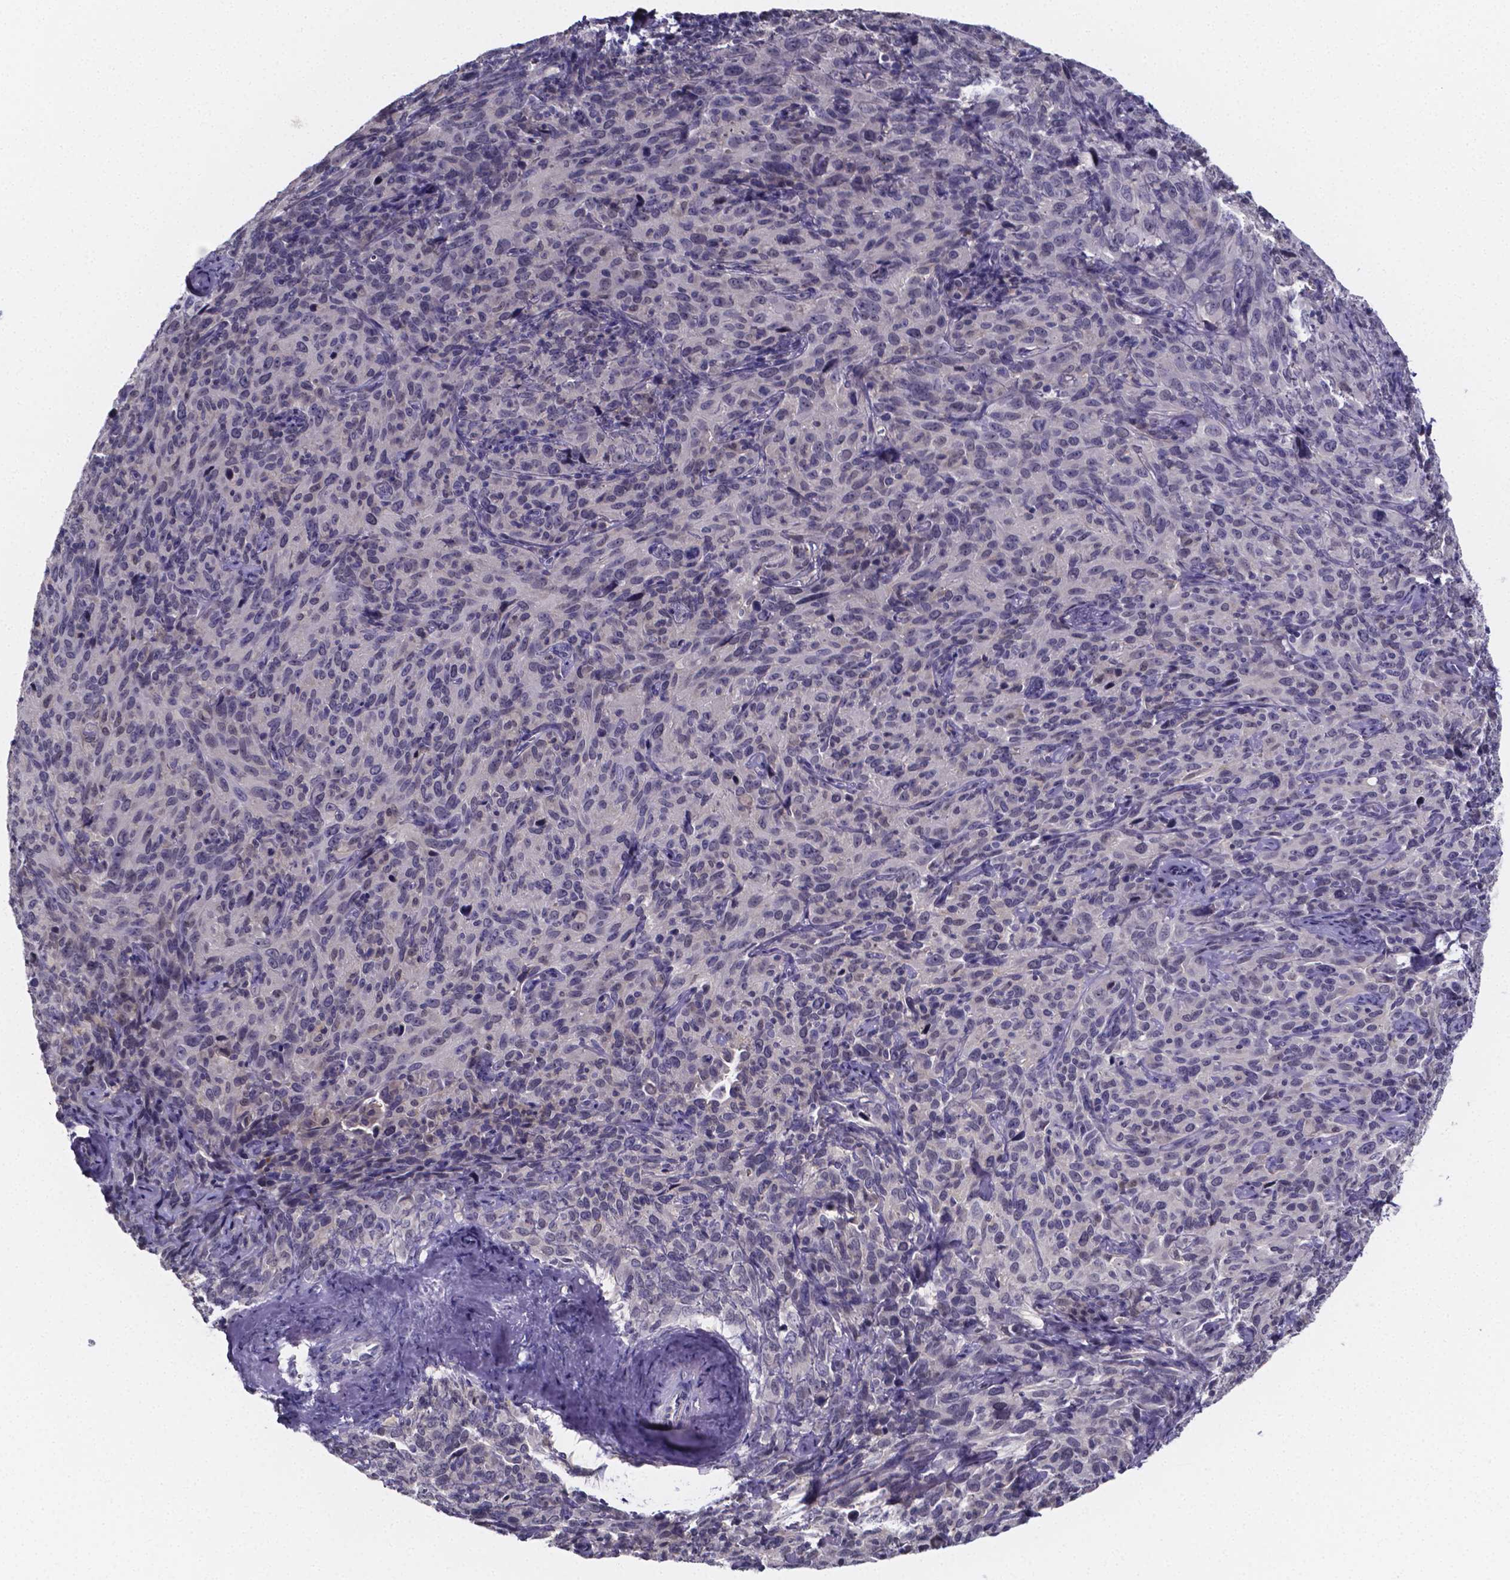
{"staining": {"intensity": "negative", "quantity": "none", "location": "none"}, "tissue": "cervical cancer", "cell_type": "Tumor cells", "image_type": "cancer", "snomed": [{"axis": "morphology", "description": "Squamous cell carcinoma, NOS"}, {"axis": "topography", "description": "Cervix"}], "caption": "An immunohistochemistry (IHC) photomicrograph of cervical cancer (squamous cell carcinoma) is shown. There is no staining in tumor cells of cervical cancer (squamous cell carcinoma). (Immunohistochemistry, brightfield microscopy, high magnification).", "gene": "IZUMO1", "patient": {"sex": "female", "age": 51}}